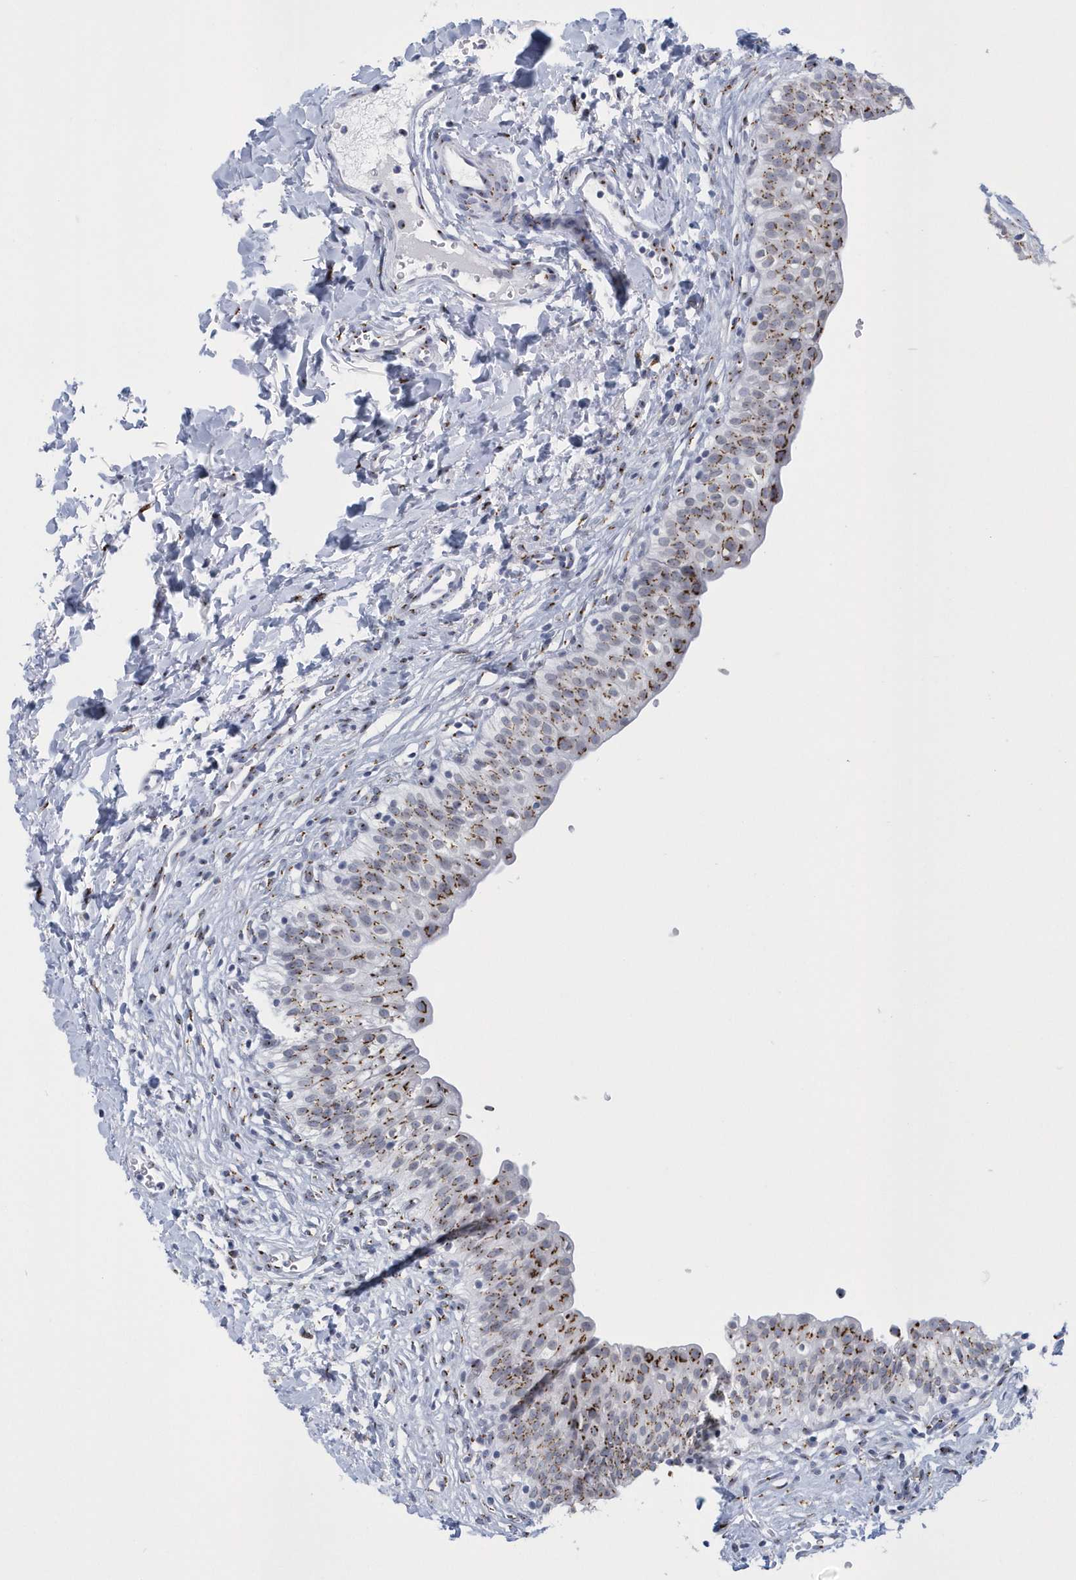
{"staining": {"intensity": "moderate", "quantity": ">75%", "location": "cytoplasmic/membranous"}, "tissue": "urinary bladder", "cell_type": "Urothelial cells", "image_type": "normal", "snomed": [{"axis": "morphology", "description": "Normal tissue, NOS"}, {"axis": "topography", "description": "Urinary bladder"}], "caption": "Approximately >75% of urothelial cells in unremarkable human urinary bladder exhibit moderate cytoplasmic/membranous protein expression as visualized by brown immunohistochemical staining.", "gene": "SLX9", "patient": {"sex": "male", "age": 55}}